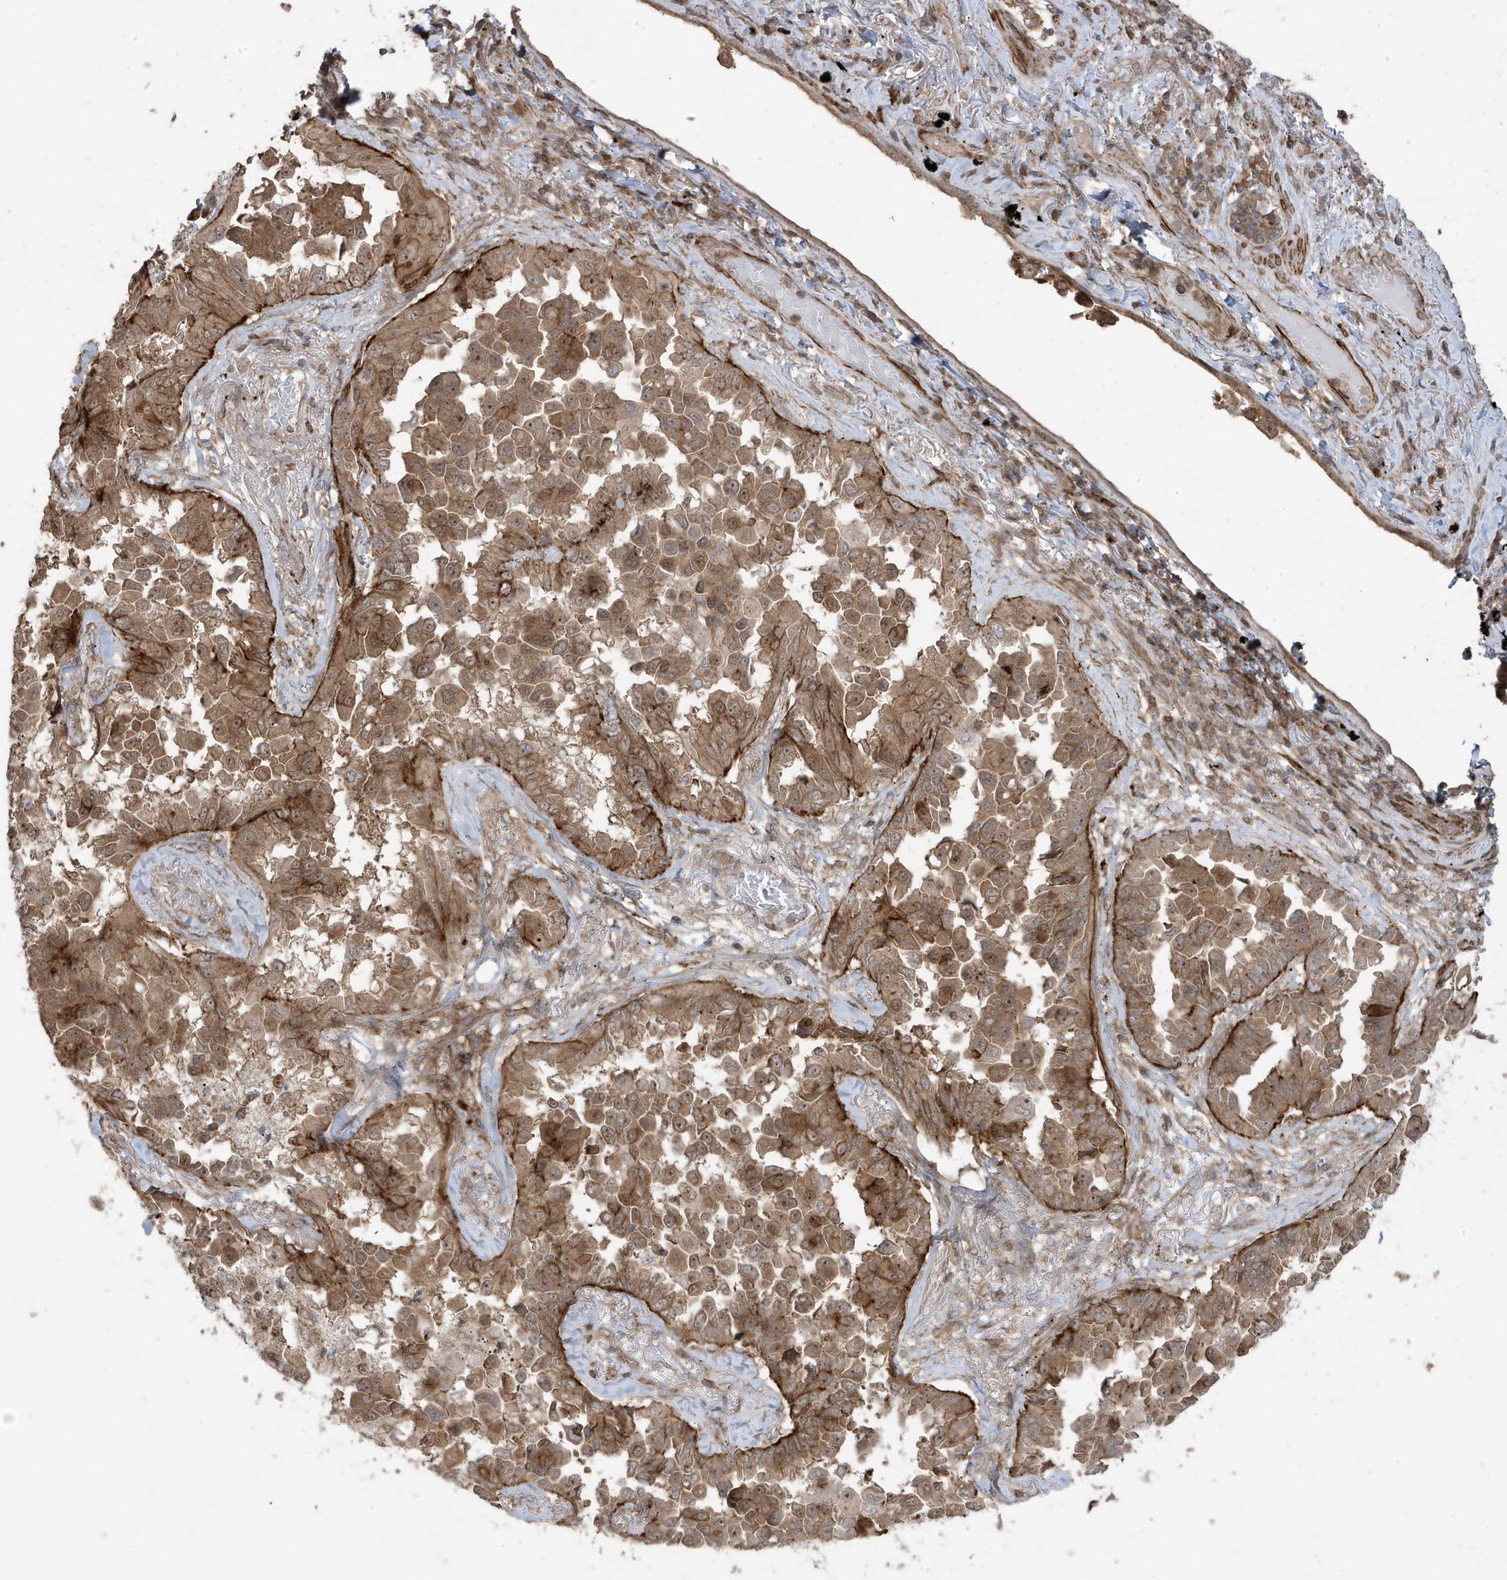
{"staining": {"intensity": "strong", "quantity": "25%-75%", "location": "cytoplasmic/membranous"}, "tissue": "lung cancer", "cell_type": "Tumor cells", "image_type": "cancer", "snomed": [{"axis": "morphology", "description": "Adenocarcinoma, NOS"}, {"axis": "topography", "description": "Lung"}], "caption": "Immunohistochemistry of lung cancer shows high levels of strong cytoplasmic/membranous positivity in approximately 25%-75% of tumor cells.", "gene": "CETN3", "patient": {"sex": "female", "age": 67}}